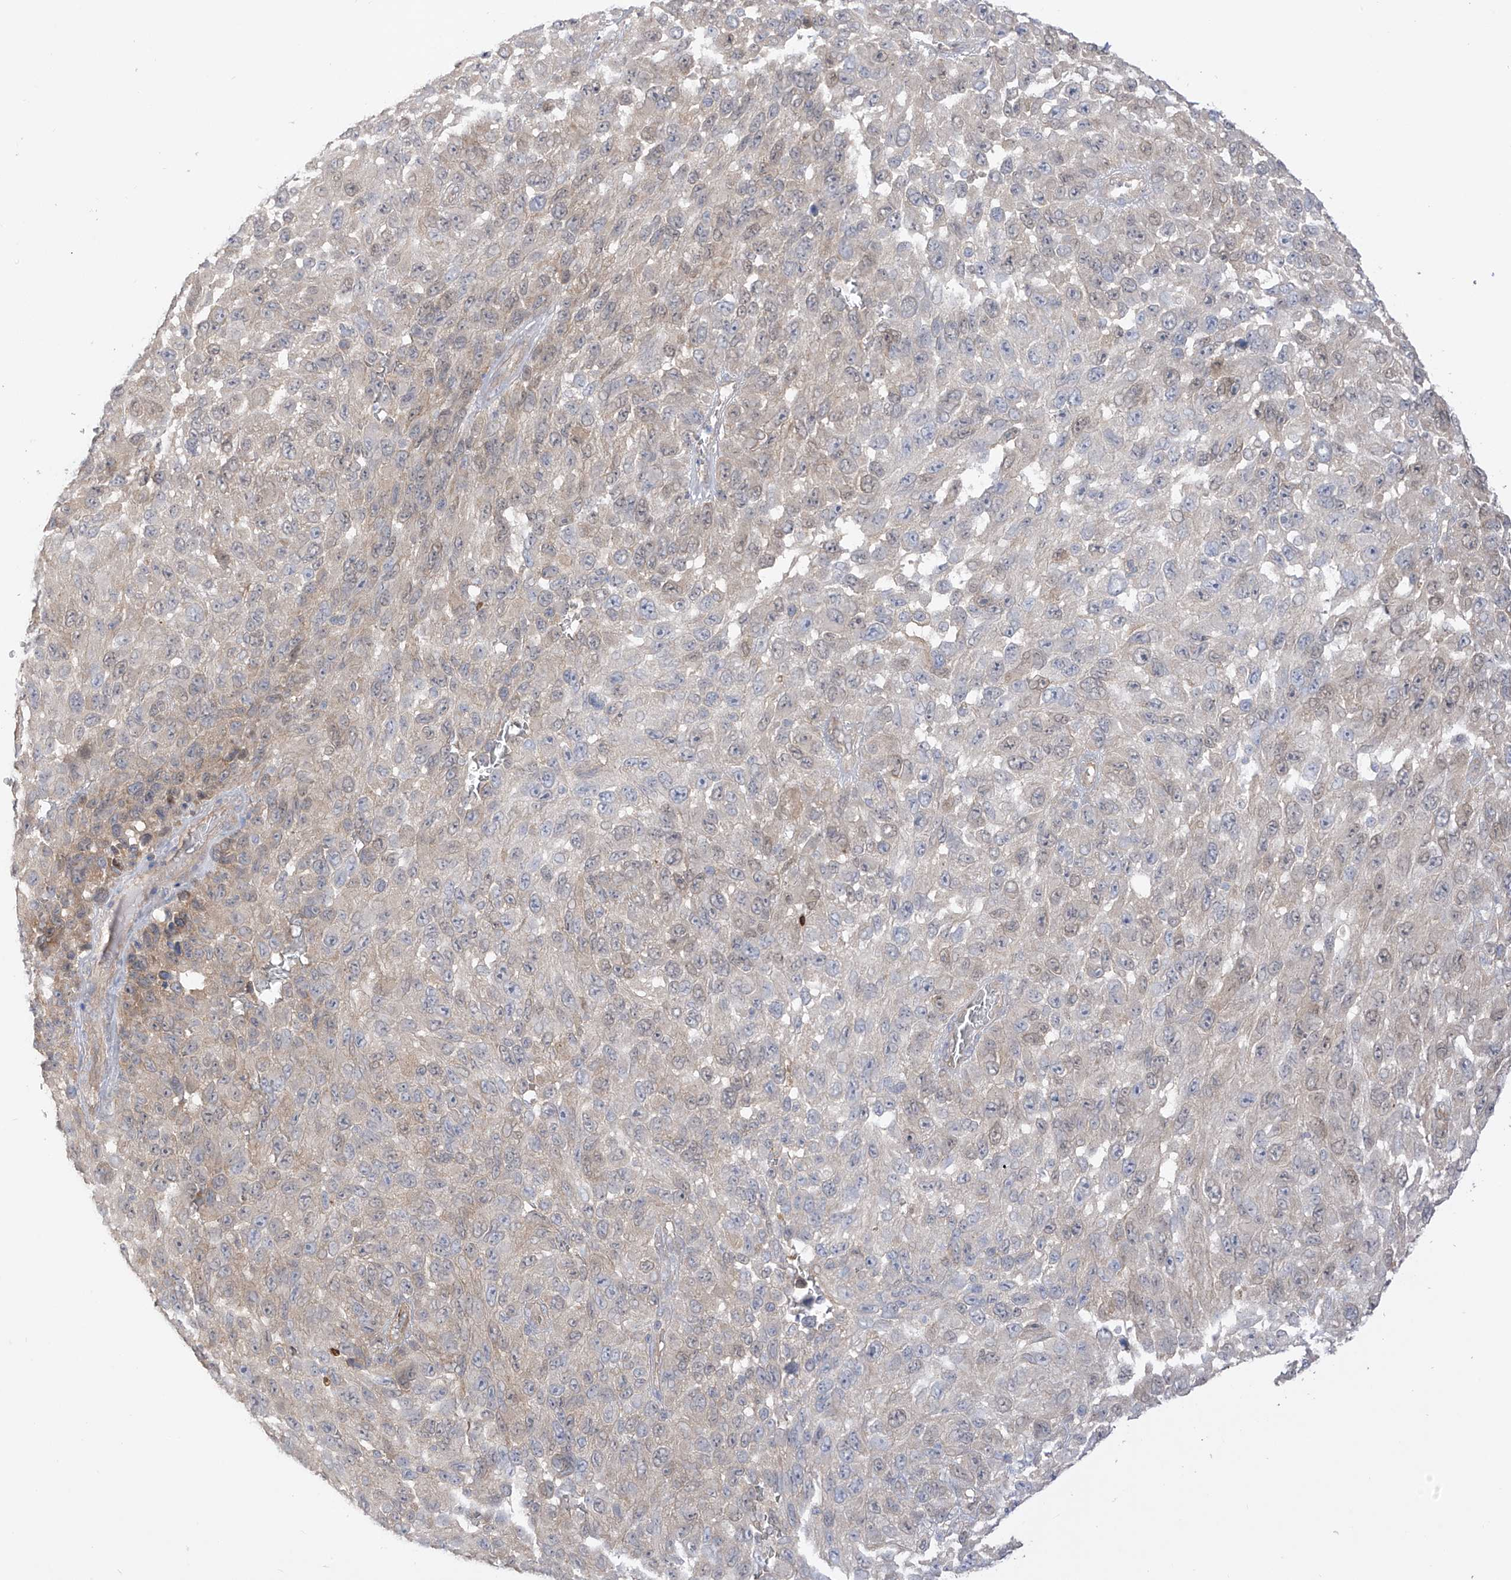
{"staining": {"intensity": "weak", "quantity": "<25%", "location": "cytoplasmic/membranous"}, "tissue": "melanoma", "cell_type": "Tumor cells", "image_type": "cancer", "snomed": [{"axis": "morphology", "description": "Malignant melanoma, NOS"}, {"axis": "topography", "description": "Skin"}], "caption": "The IHC histopathology image has no significant expression in tumor cells of malignant melanoma tissue.", "gene": "EIPR1", "patient": {"sex": "female", "age": 96}}